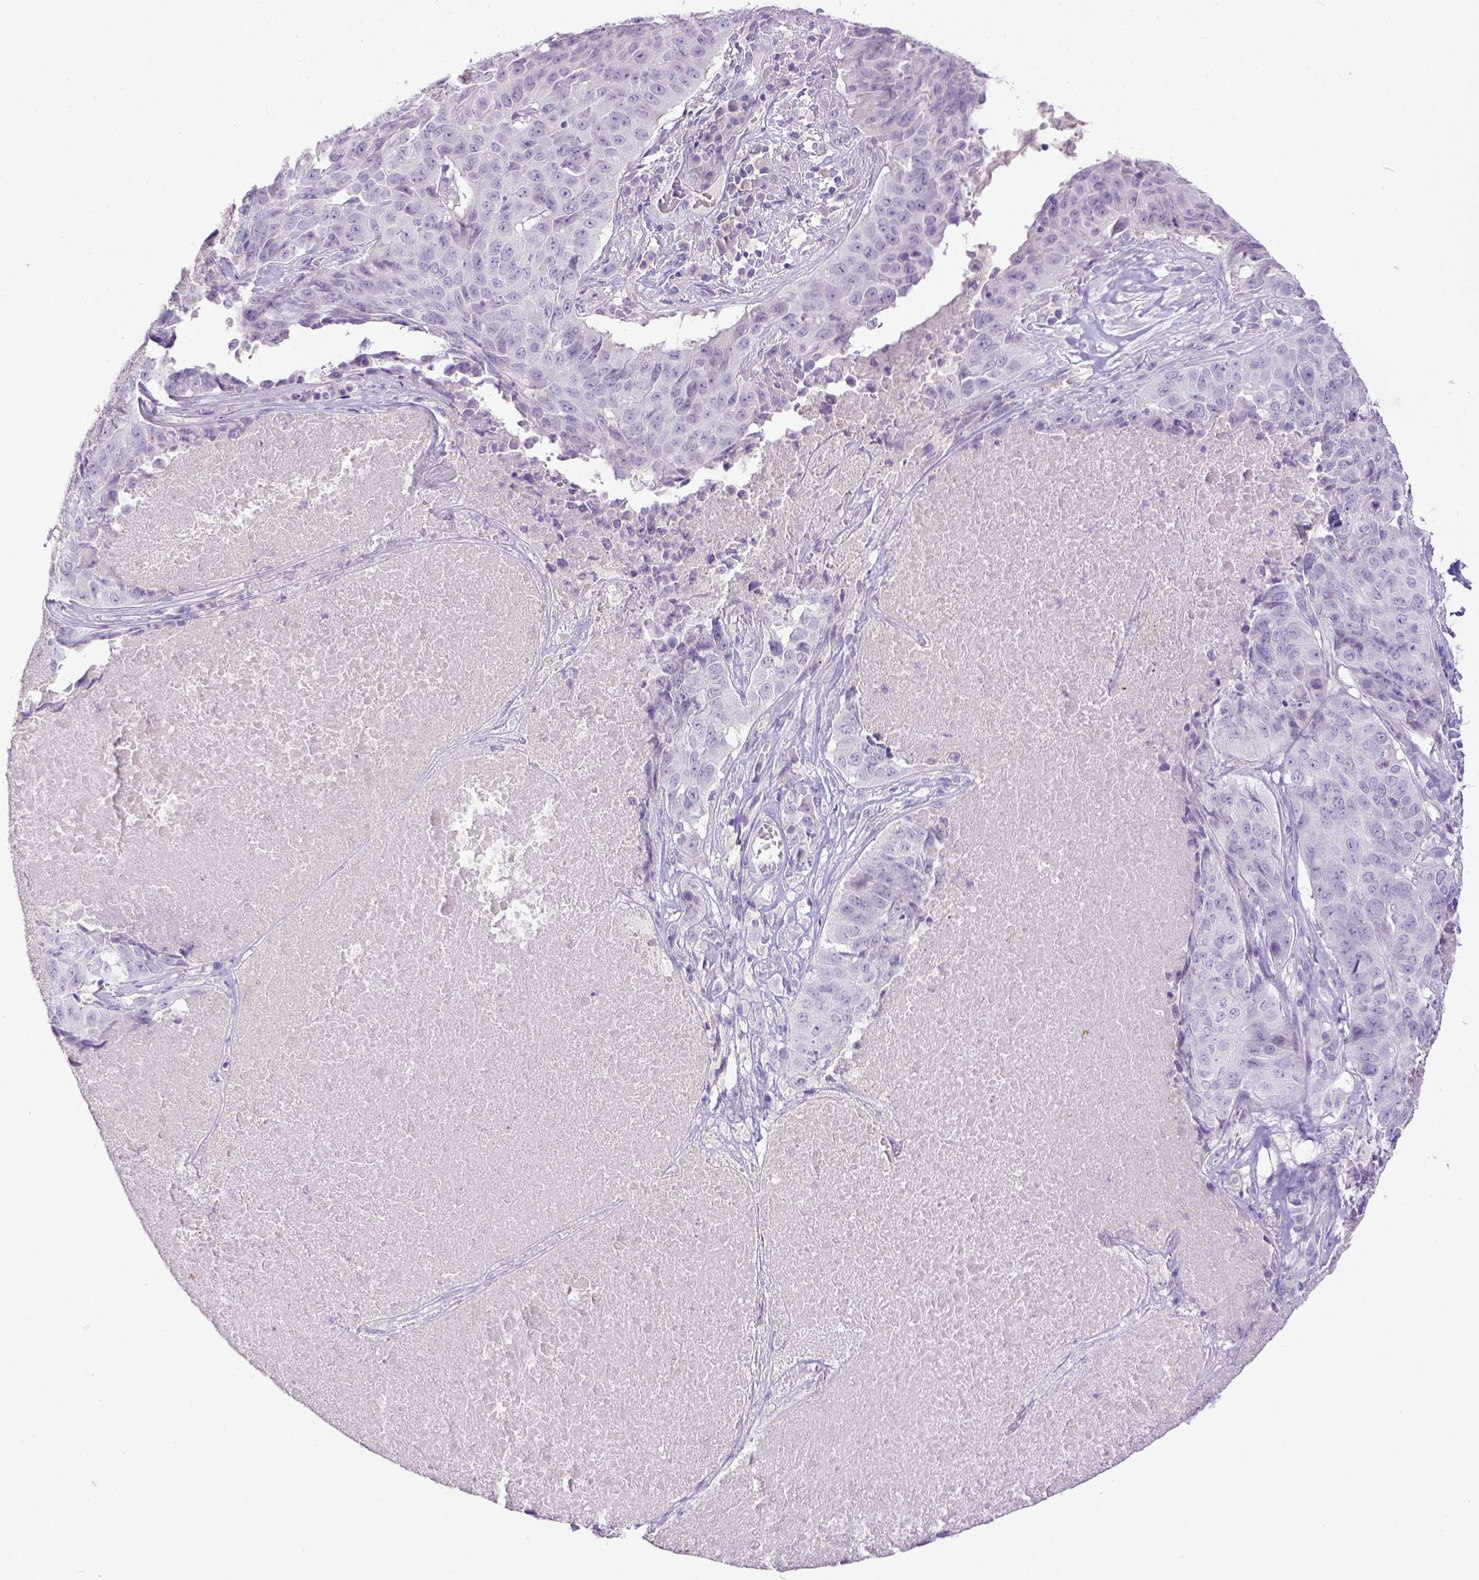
{"staining": {"intensity": "negative", "quantity": "none", "location": "none"}, "tissue": "lung cancer", "cell_type": "Tumor cells", "image_type": "cancer", "snomed": [{"axis": "morphology", "description": "Normal tissue, NOS"}, {"axis": "morphology", "description": "Squamous cell carcinoma, NOS"}, {"axis": "topography", "description": "Bronchus"}, {"axis": "topography", "description": "Lung"}], "caption": "Protein analysis of squamous cell carcinoma (lung) reveals no significant staining in tumor cells.", "gene": "KIT", "patient": {"sex": "male", "age": 64}}